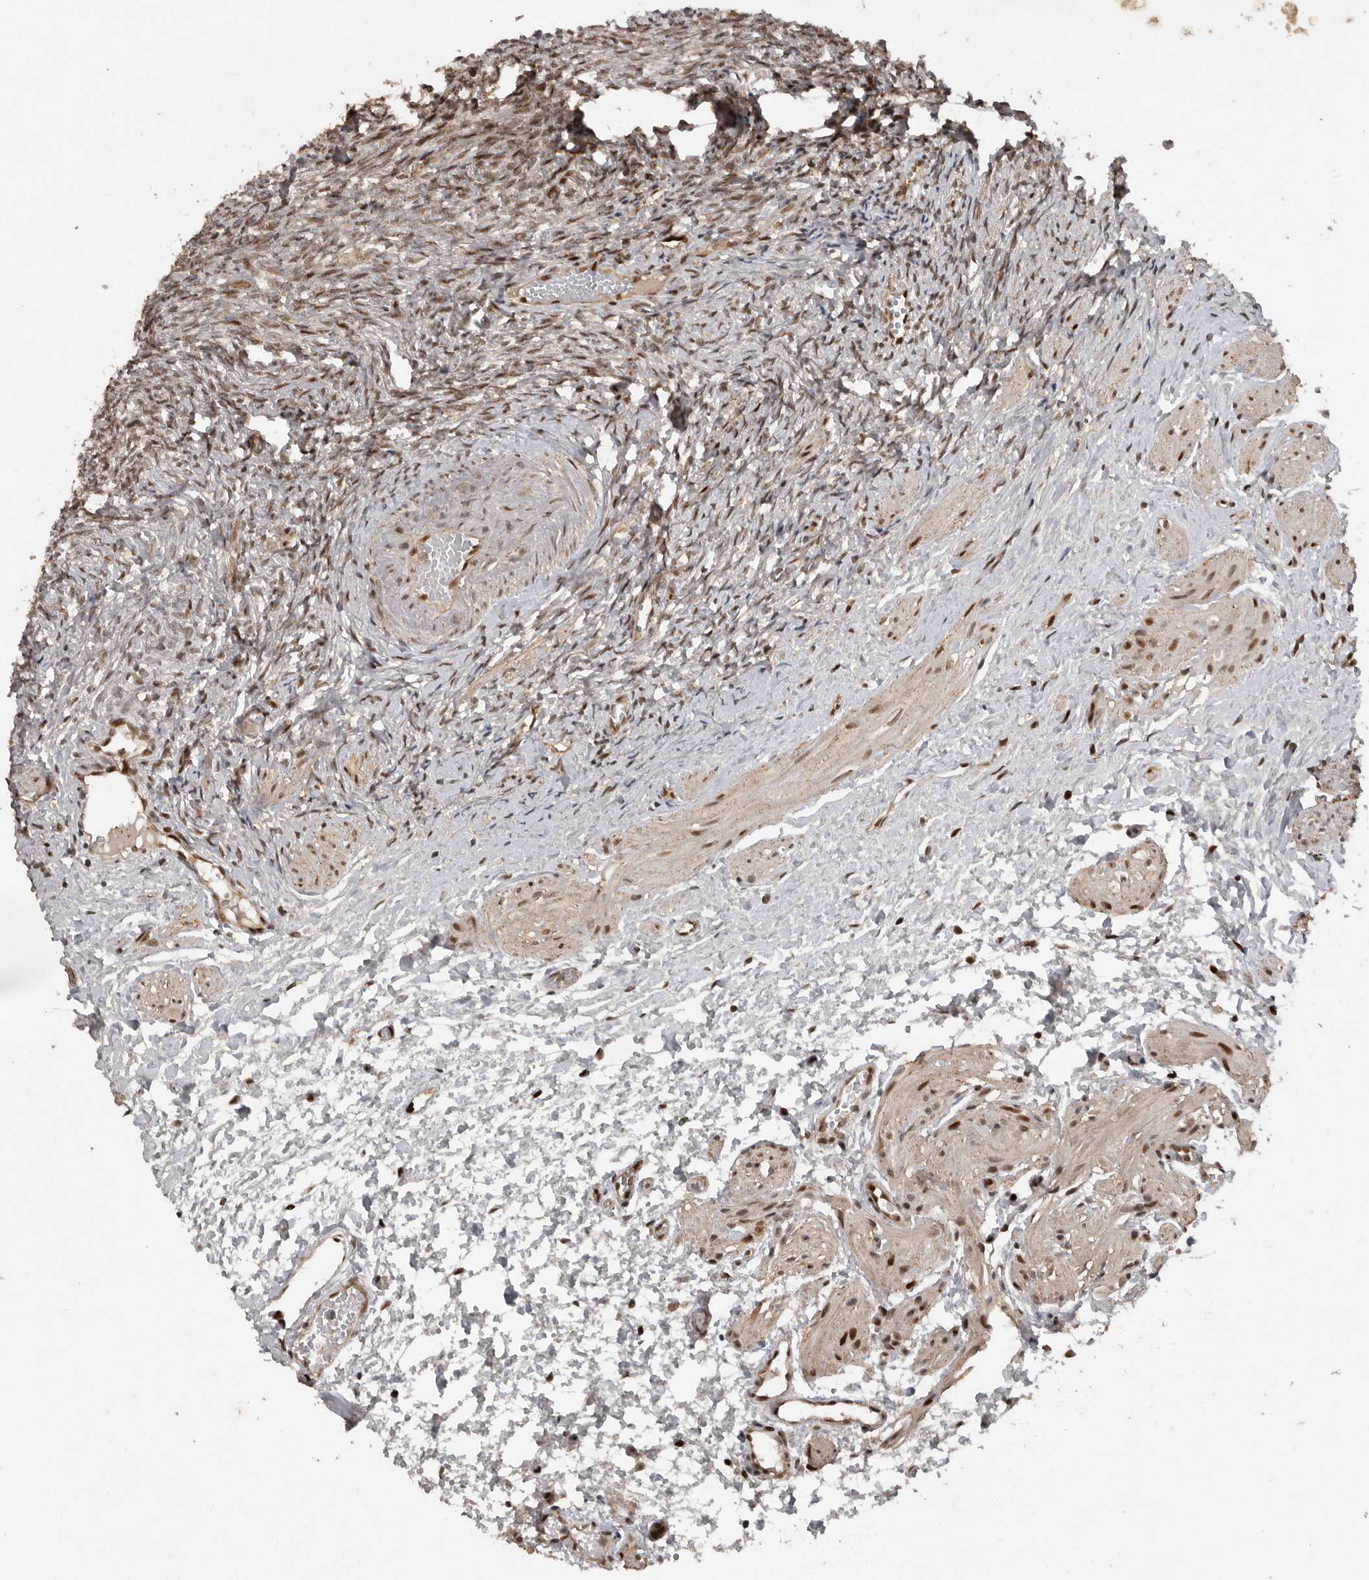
{"staining": {"intensity": "moderate", "quantity": ">75%", "location": "cytoplasmic/membranous,nuclear"}, "tissue": "ovary", "cell_type": "Ovarian stroma cells", "image_type": "normal", "snomed": [{"axis": "morphology", "description": "Normal tissue, NOS"}, {"axis": "topography", "description": "Ovary"}], "caption": "Immunohistochemistry photomicrograph of benign ovary: human ovary stained using immunohistochemistry (IHC) reveals medium levels of moderate protein expression localized specifically in the cytoplasmic/membranous,nuclear of ovarian stroma cells, appearing as a cytoplasmic/membranous,nuclear brown color.", "gene": "CDC27", "patient": {"sex": "female", "age": 41}}